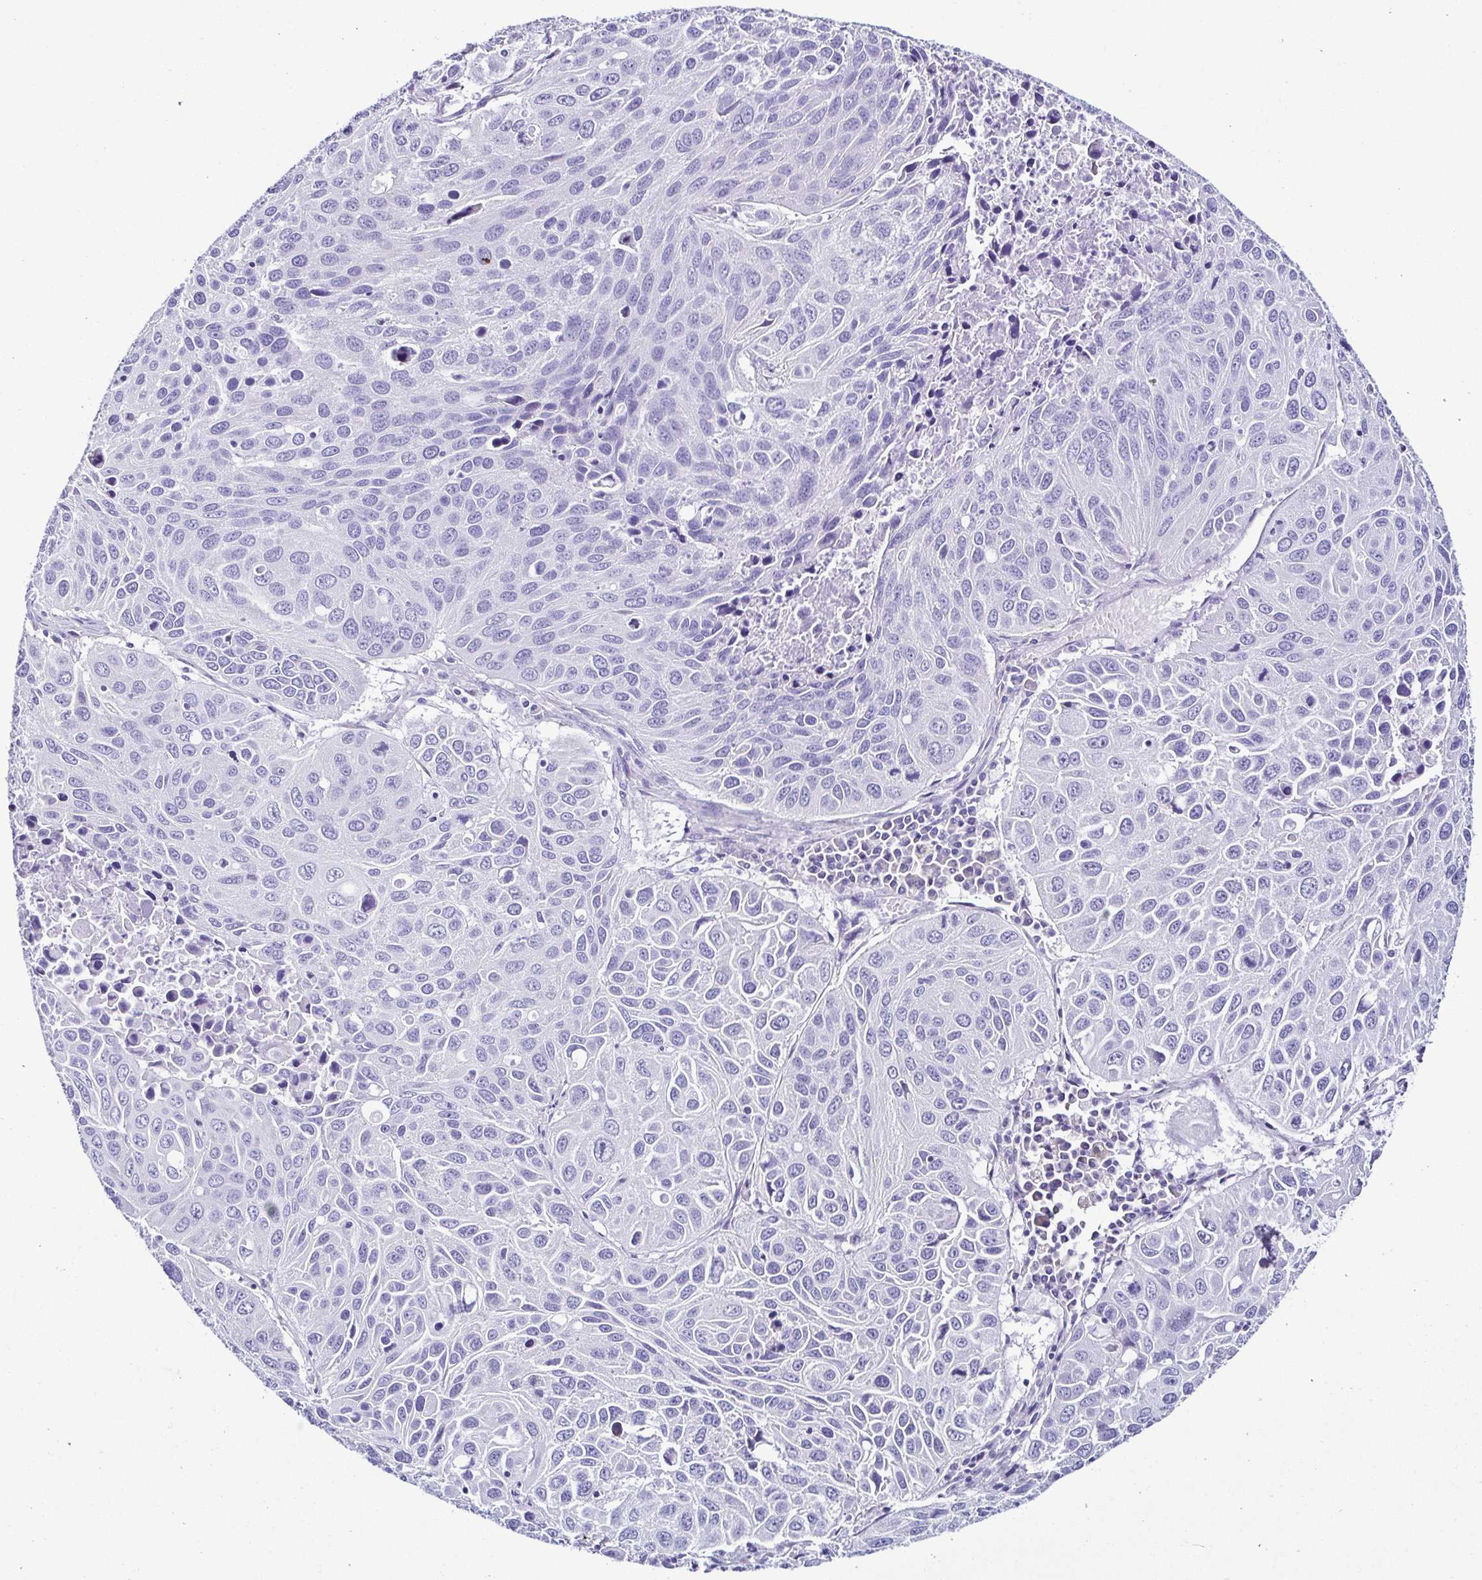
{"staining": {"intensity": "negative", "quantity": "none", "location": "none"}, "tissue": "lung cancer", "cell_type": "Tumor cells", "image_type": "cancer", "snomed": [{"axis": "morphology", "description": "Squamous cell carcinoma, NOS"}, {"axis": "topography", "description": "Lung"}], "caption": "Immunohistochemistry histopathology image of human lung cancer (squamous cell carcinoma) stained for a protein (brown), which demonstrates no staining in tumor cells. (DAB immunohistochemistry (IHC) with hematoxylin counter stain).", "gene": "SRL", "patient": {"sex": "female", "age": 61}}